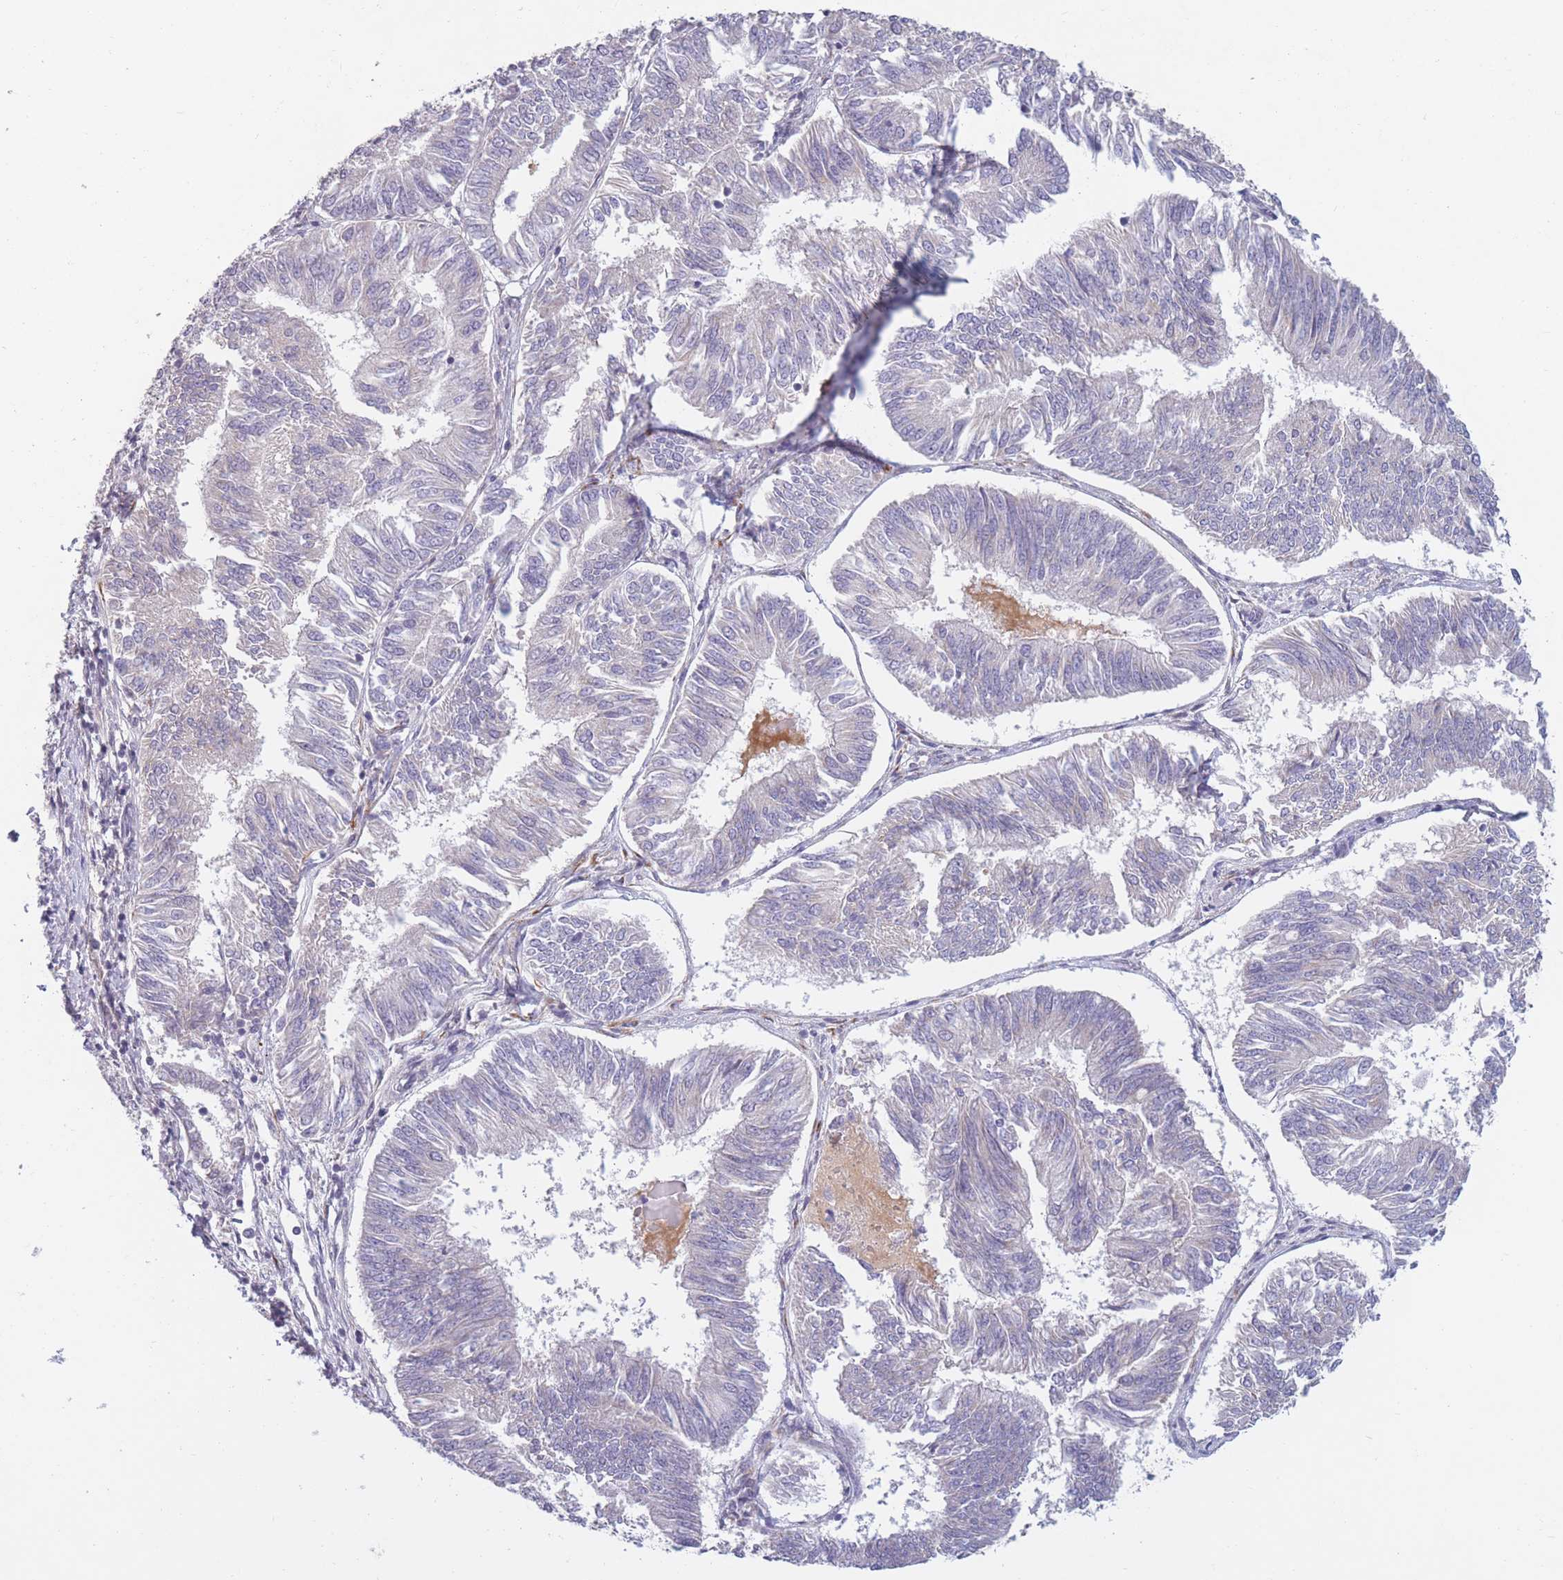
{"staining": {"intensity": "negative", "quantity": "none", "location": "none"}, "tissue": "endometrial cancer", "cell_type": "Tumor cells", "image_type": "cancer", "snomed": [{"axis": "morphology", "description": "Adenocarcinoma, NOS"}, {"axis": "topography", "description": "Endometrium"}], "caption": "Tumor cells are negative for protein expression in human endometrial adenocarcinoma.", "gene": "CCNQ", "patient": {"sex": "female", "age": 58}}